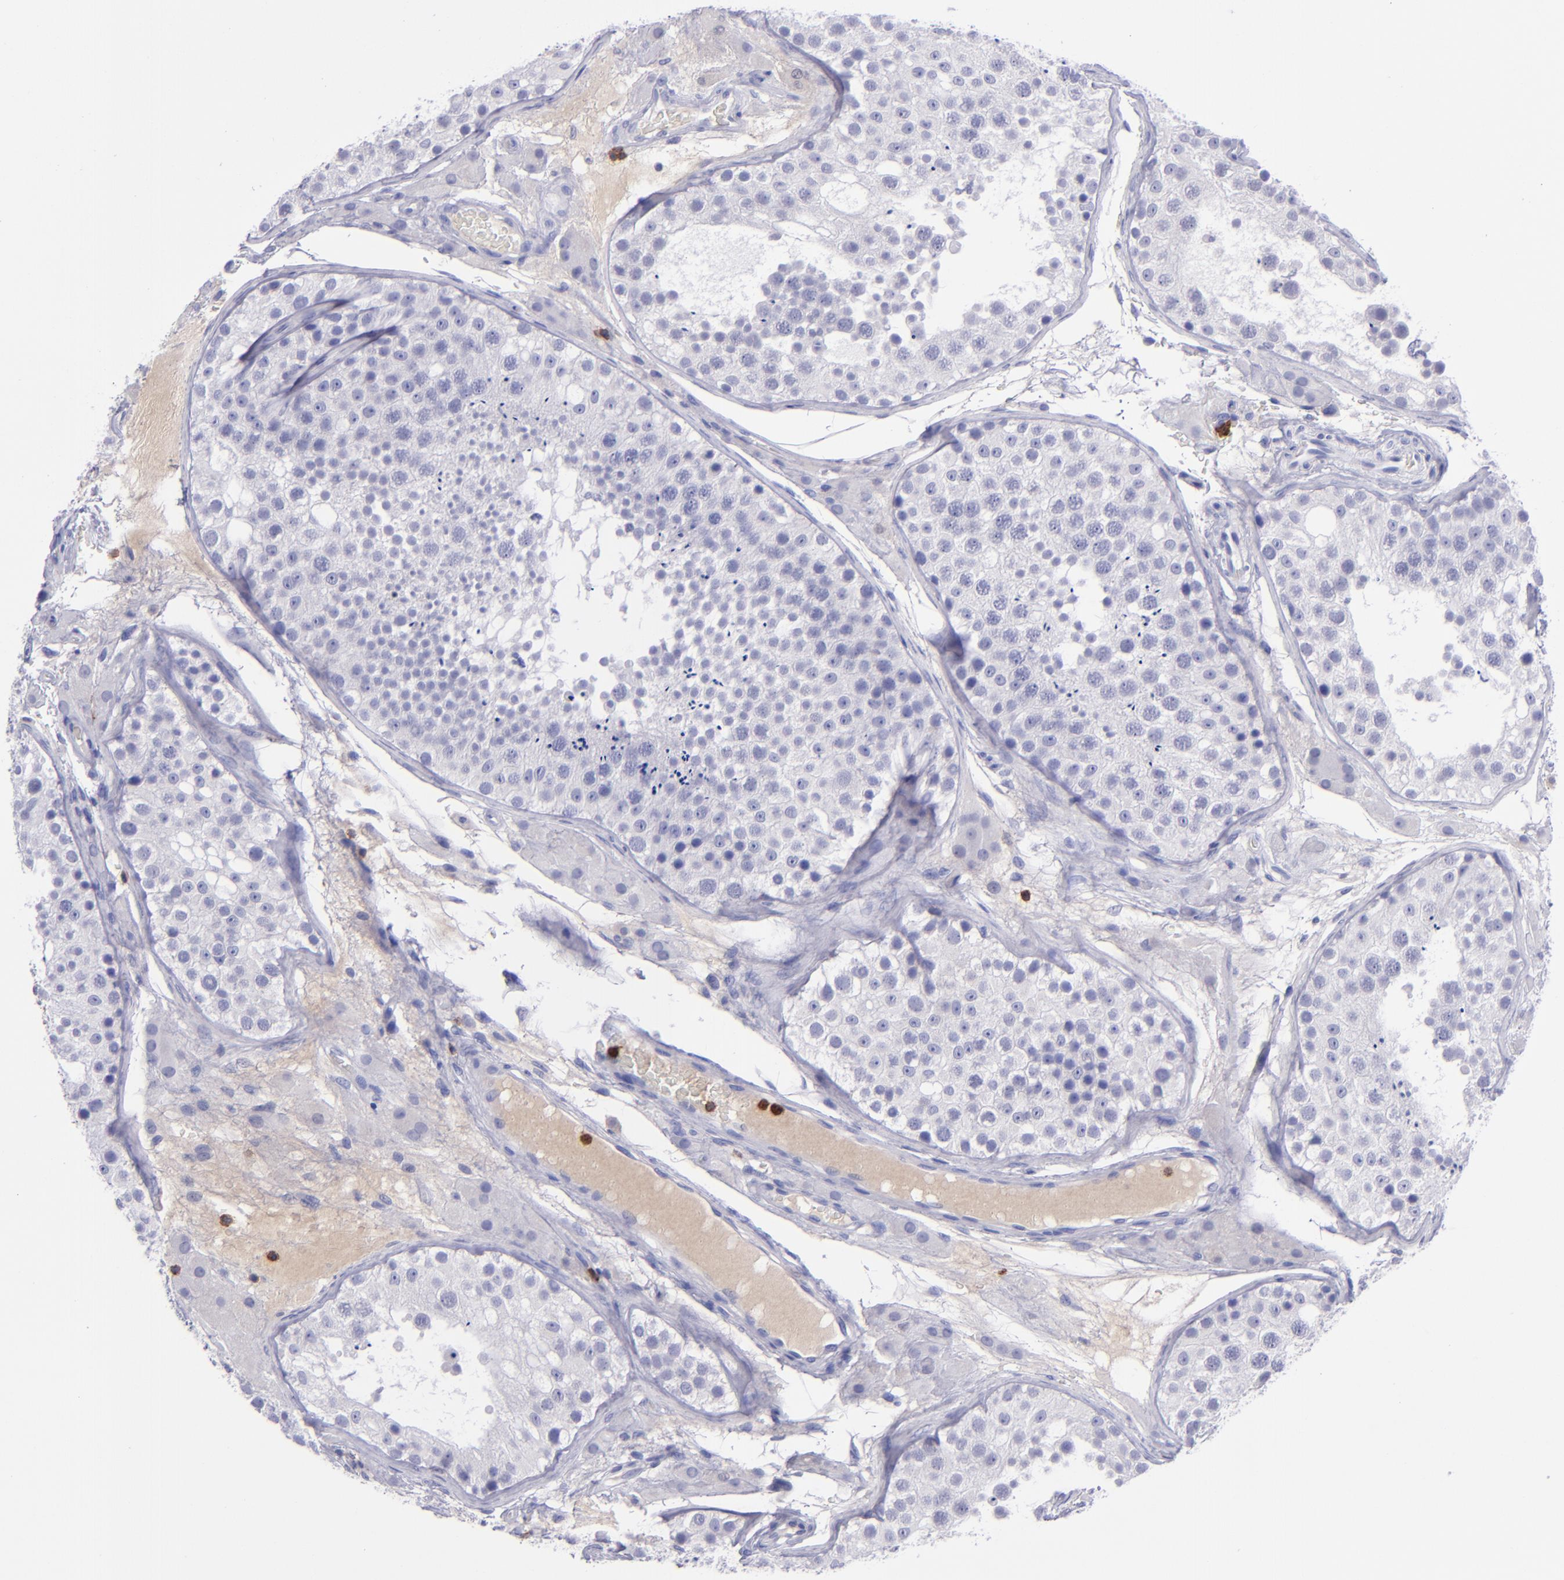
{"staining": {"intensity": "negative", "quantity": "none", "location": "none"}, "tissue": "testis", "cell_type": "Cells in seminiferous ducts", "image_type": "normal", "snomed": [{"axis": "morphology", "description": "Normal tissue, NOS"}, {"axis": "topography", "description": "Testis"}], "caption": "Immunohistochemistry image of normal testis stained for a protein (brown), which displays no expression in cells in seminiferous ducts. Nuclei are stained in blue.", "gene": "ICAM3", "patient": {"sex": "male", "age": 26}}